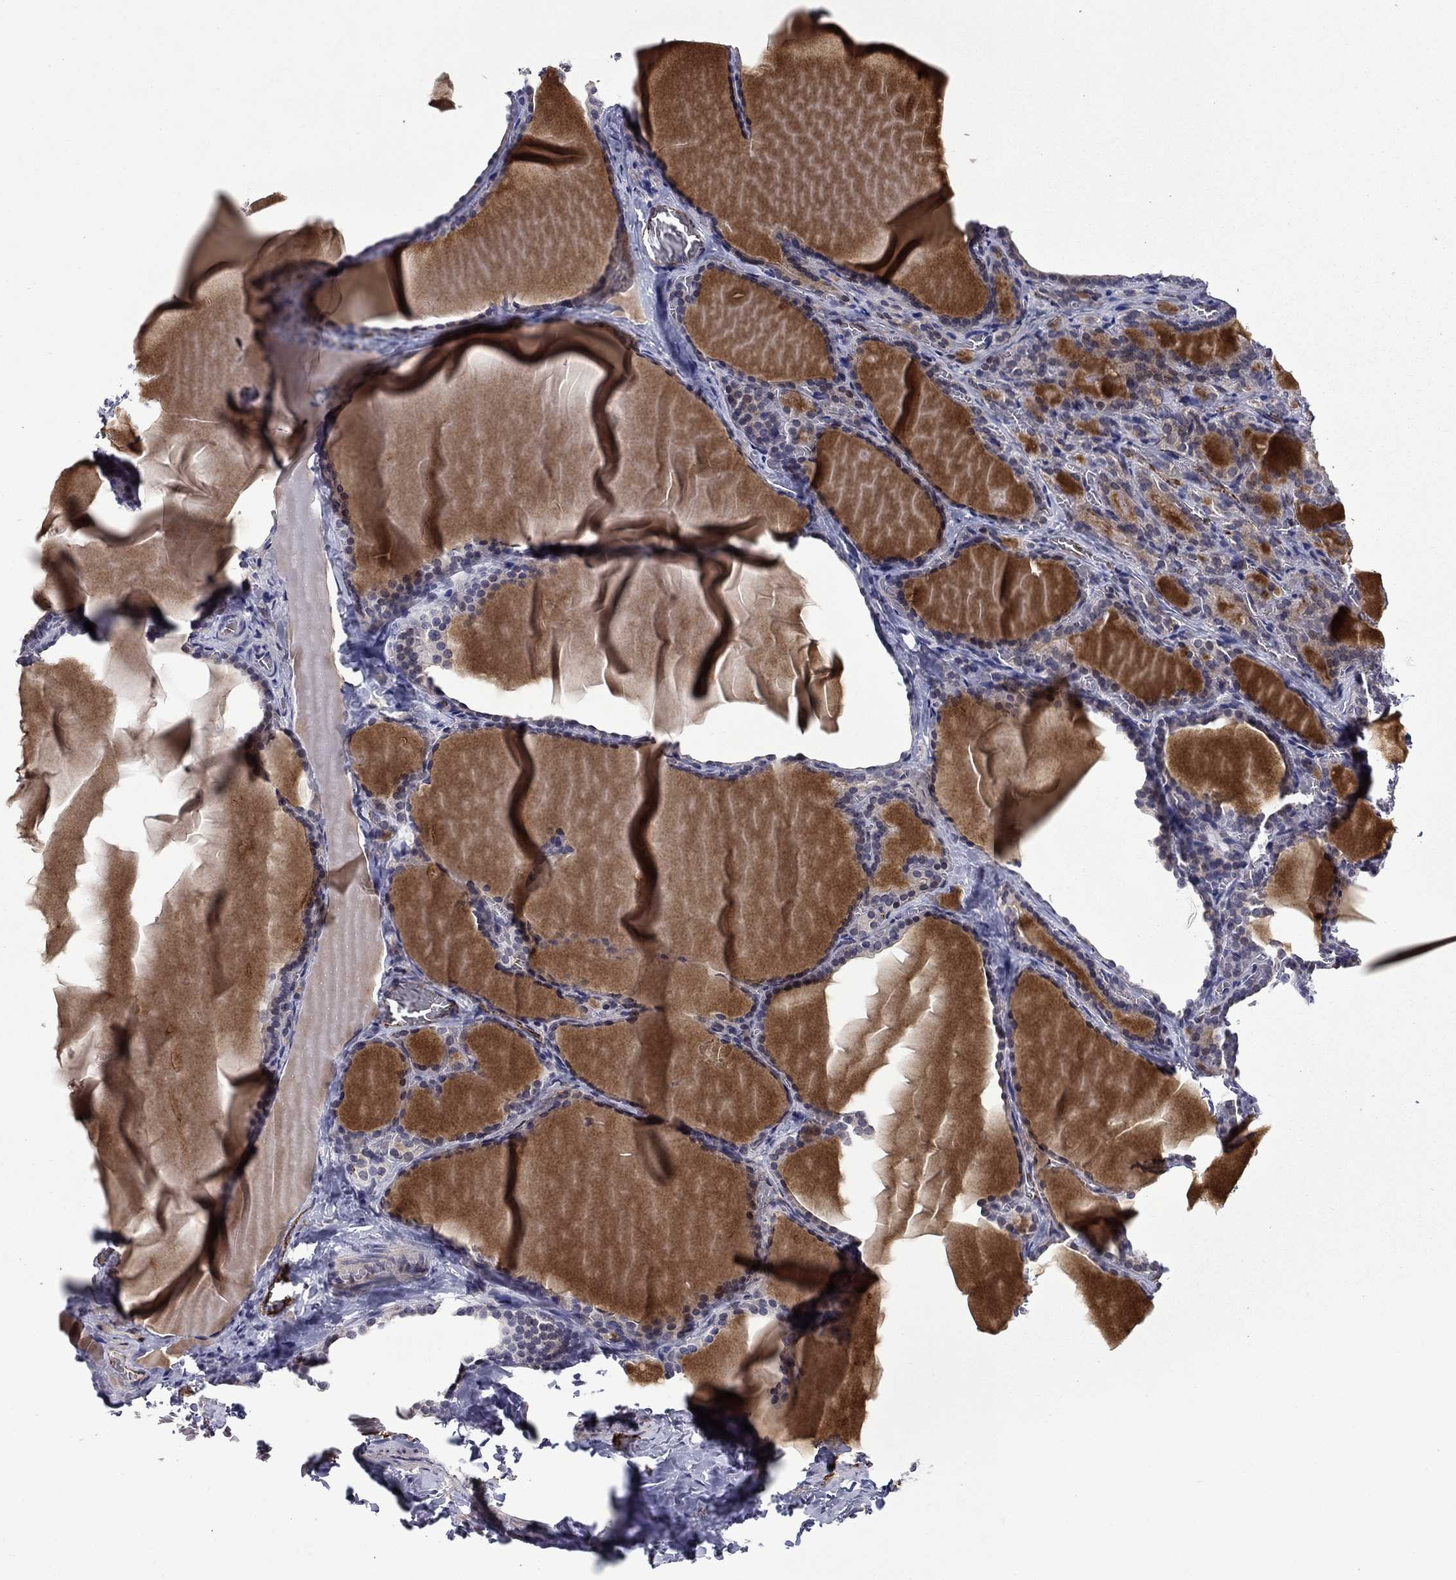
{"staining": {"intensity": "negative", "quantity": "none", "location": "none"}, "tissue": "thyroid gland", "cell_type": "Glandular cells", "image_type": "normal", "snomed": [{"axis": "morphology", "description": "Normal tissue, NOS"}, {"axis": "morphology", "description": "Hyperplasia, NOS"}, {"axis": "topography", "description": "Thyroid gland"}], "caption": "This is a photomicrograph of IHC staining of benign thyroid gland, which shows no expression in glandular cells.", "gene": "SLITRK1", "patient": {"sex": "female", "age": 27}}